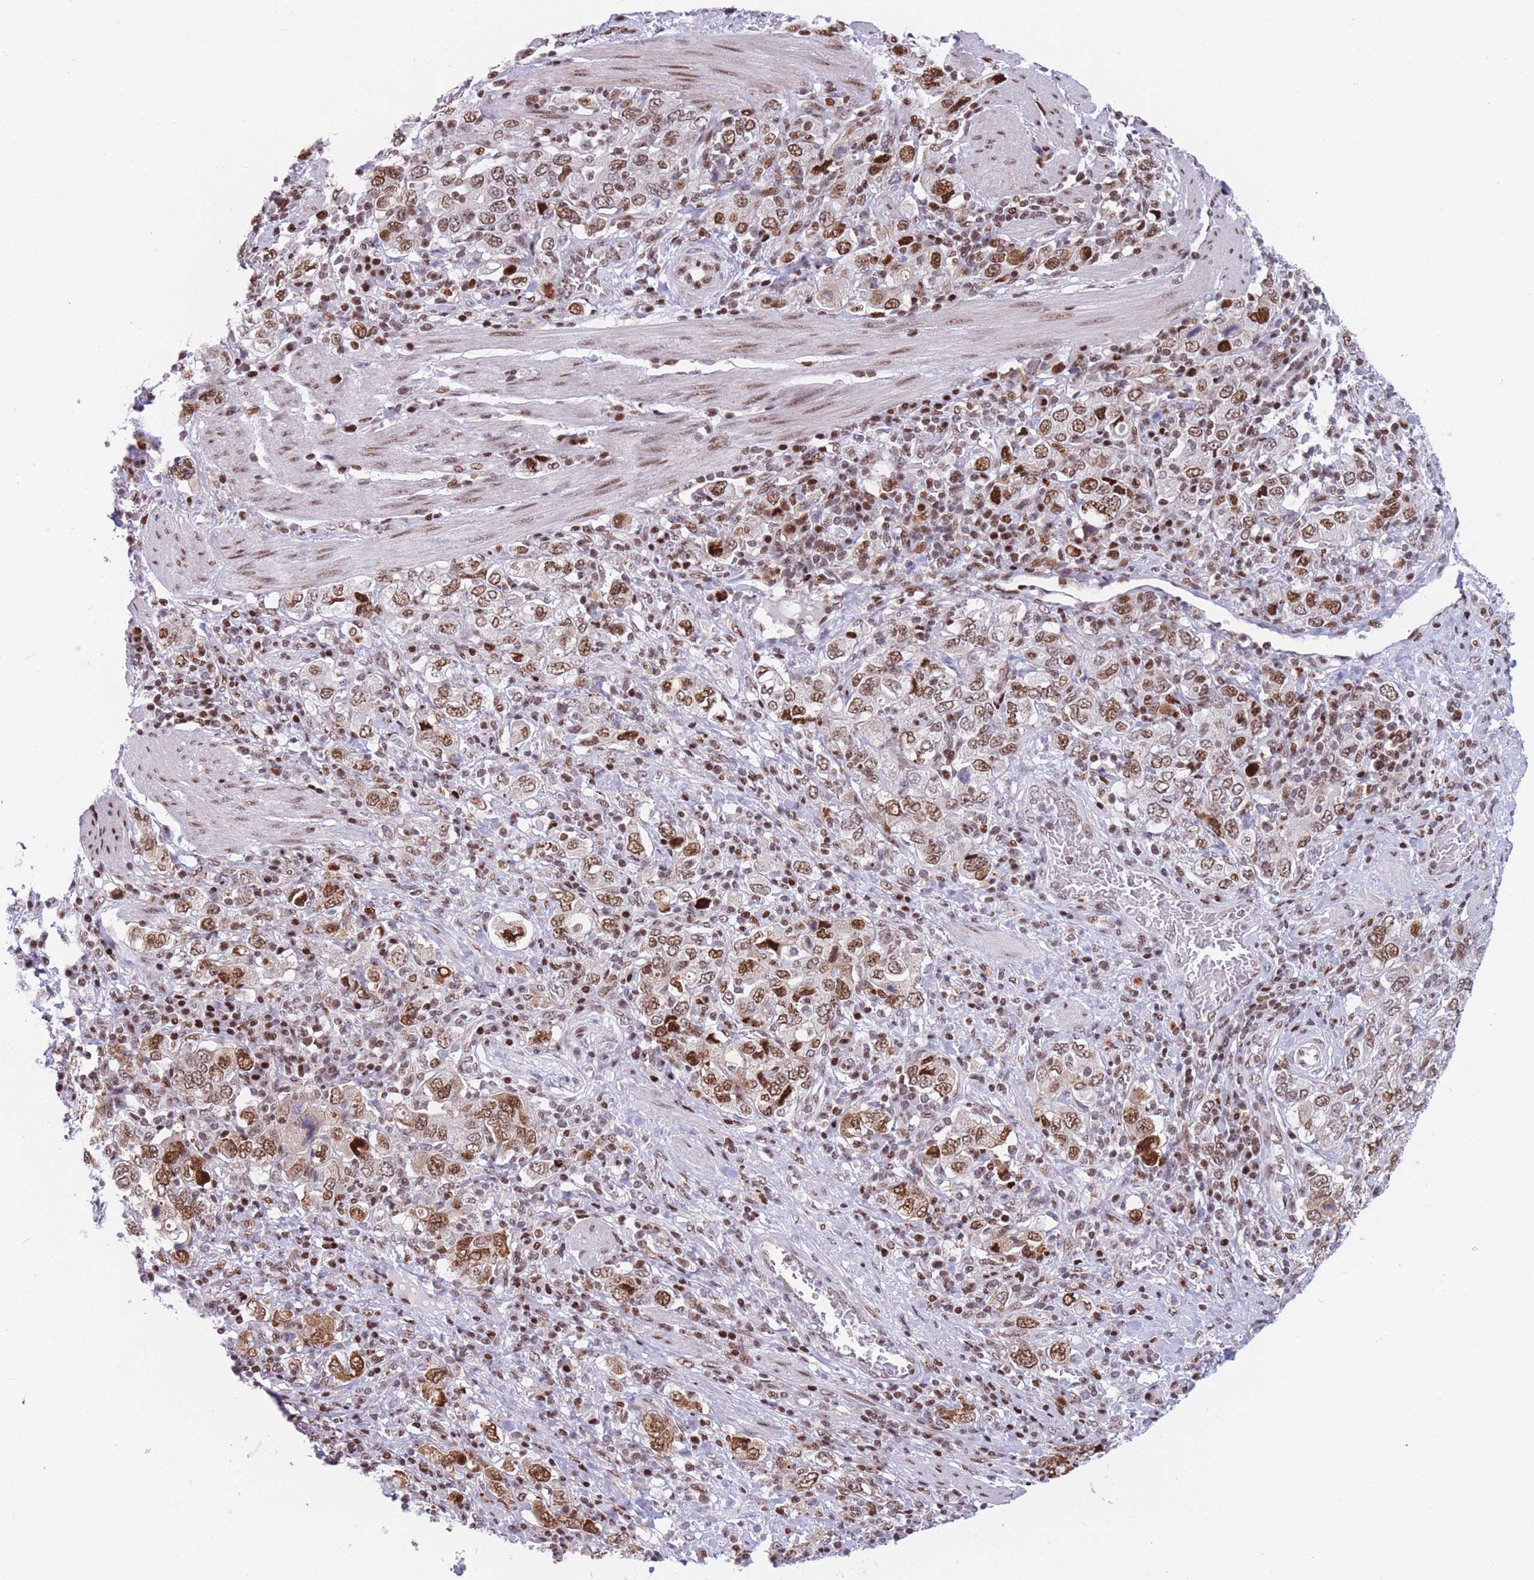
{"staining": {"intensity": "moderate", "quantity": ">75%", "location": "cytoplasmic/membranous,nuclear"}, "tissue": "stomach cancer", "cell_type": "Tumor cells", "image_type": "cancer", "snomed": [{"axis": "morphology", "description": "Adenocarcinoma, NOS"}, {"axis": "topography", "description": "Stomach, upper"}, {"axis": "topography", "description": "Stomach"}], "caption": "This histopathology image displays stomach adenocarcinoma stained with immunohistochemistry (IHC) to label a protein in brown. The cytoplasmic/membranous and nuclear of tumor cells show moderate positivity for the protein. Nuclei are counter-stained blue.", "gene": "DNAJC3", "patient": {"sex": "male", "age": 62}}